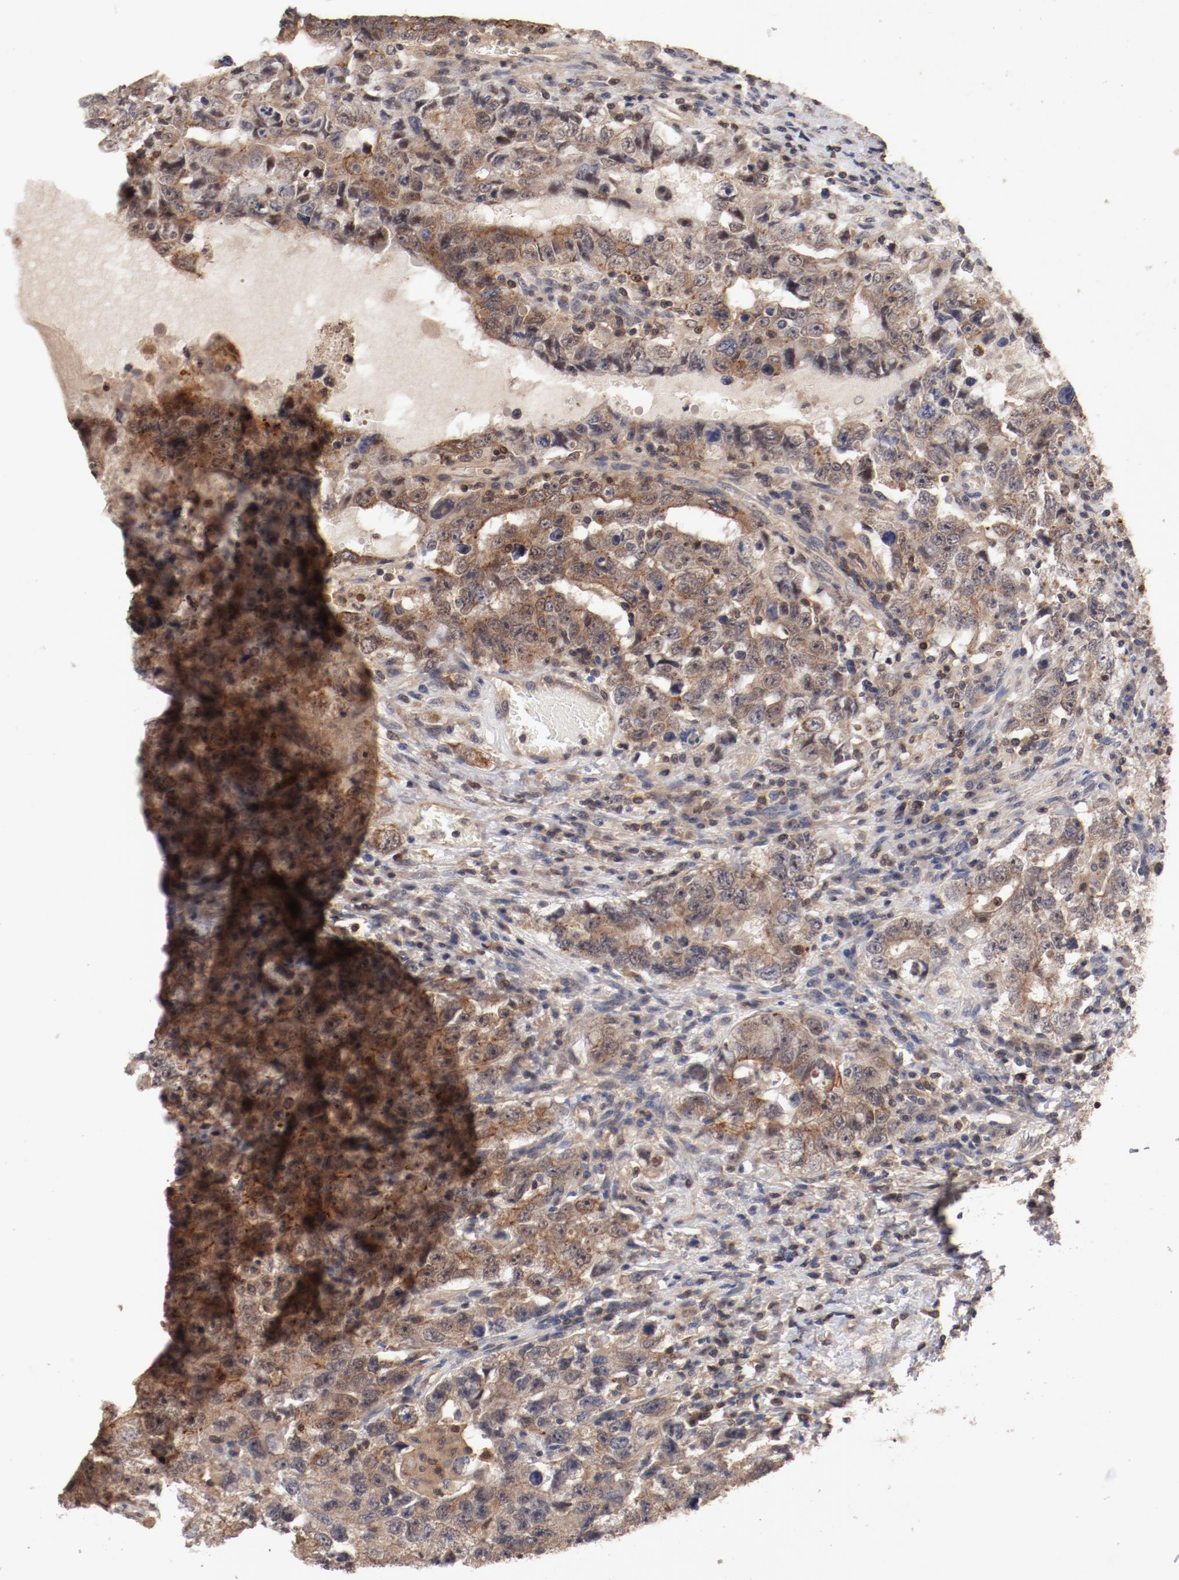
{"staining": {"intensity": "moderate", "quantity": ">75%", "location": "cytoplasmic/membranous"}, "tissue": "testis cancer", "cell_type": "Tumor cells", "image_type": "cancer", "snomed": [{"axis": "morphology", "description": "Carcinoma, Embryonal, NOS"}, {"axis": "topography", "description": "Testis"}], "caption": "The photomicrograph shows a brown stain indicating the presence of a protein in the cytoplasmic/membranous of tumor cells in testis cancer (embryonal carcinoma). Nuclei are stained in blue.", "gene": "GUF1", "patient": {"sex": "male", "age": 26}}